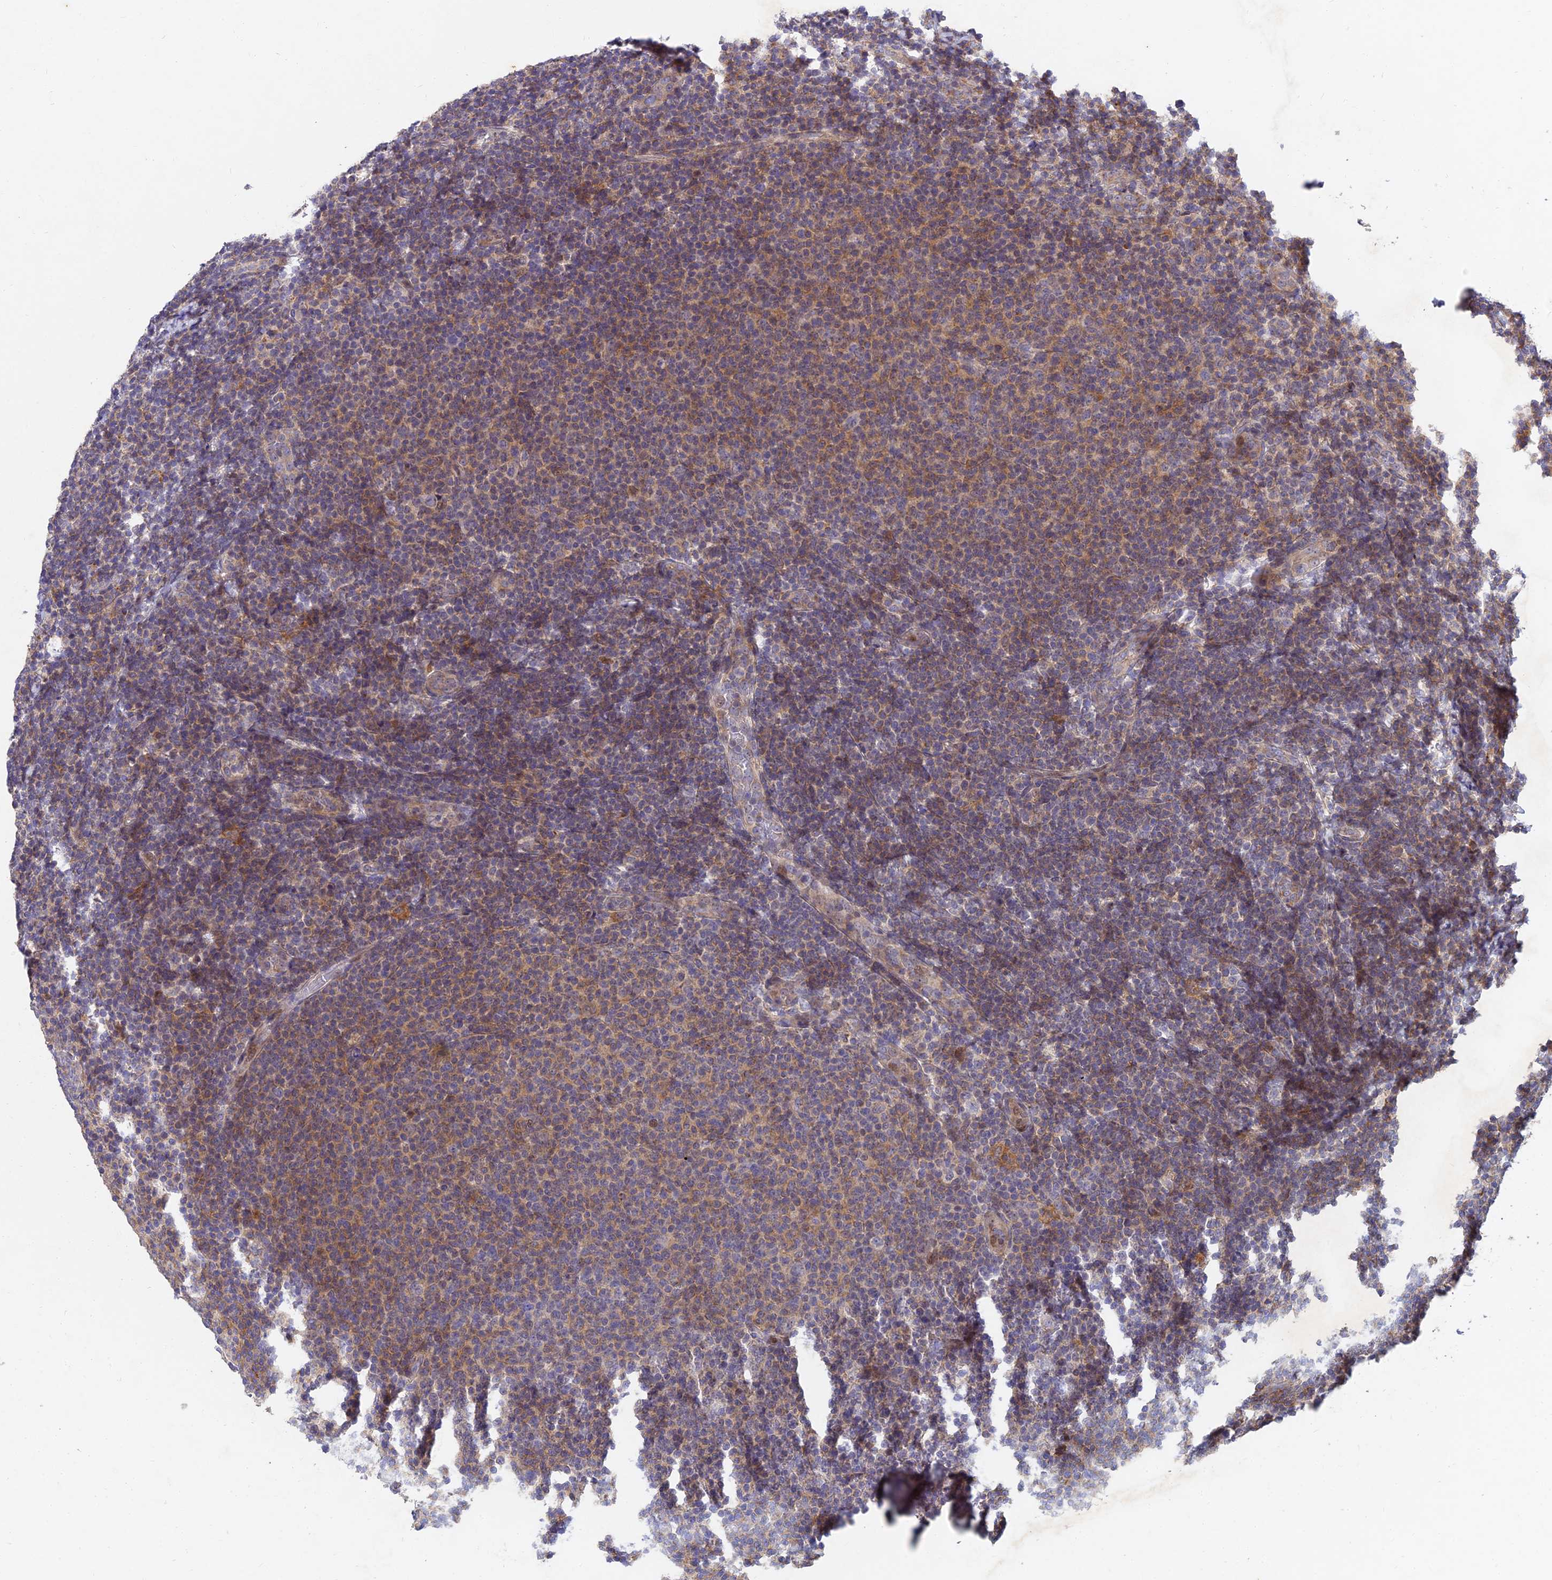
{"staining": {"intensity": "moderate", "quantity": "<25%", "location": "cytoplasmic/membranous"}, "tissue": "lymphoma", "cell_type": "Tumor cells", "image_type": "cancer", "snomed": [{"axis": "morphology", "description": "Malignant lymphoma, non-Hodgkin's type, Low grade"}, {"axis": "topography", "description": "Lymph node"}], "caption": "The photomicrograph displays a brown stain indicating the presence of a protein in the cytoplasmic/membranous of tumor cells in lymphoma.", "gene": "RELCH", "patient": {"sex": "male", "age": 66}}